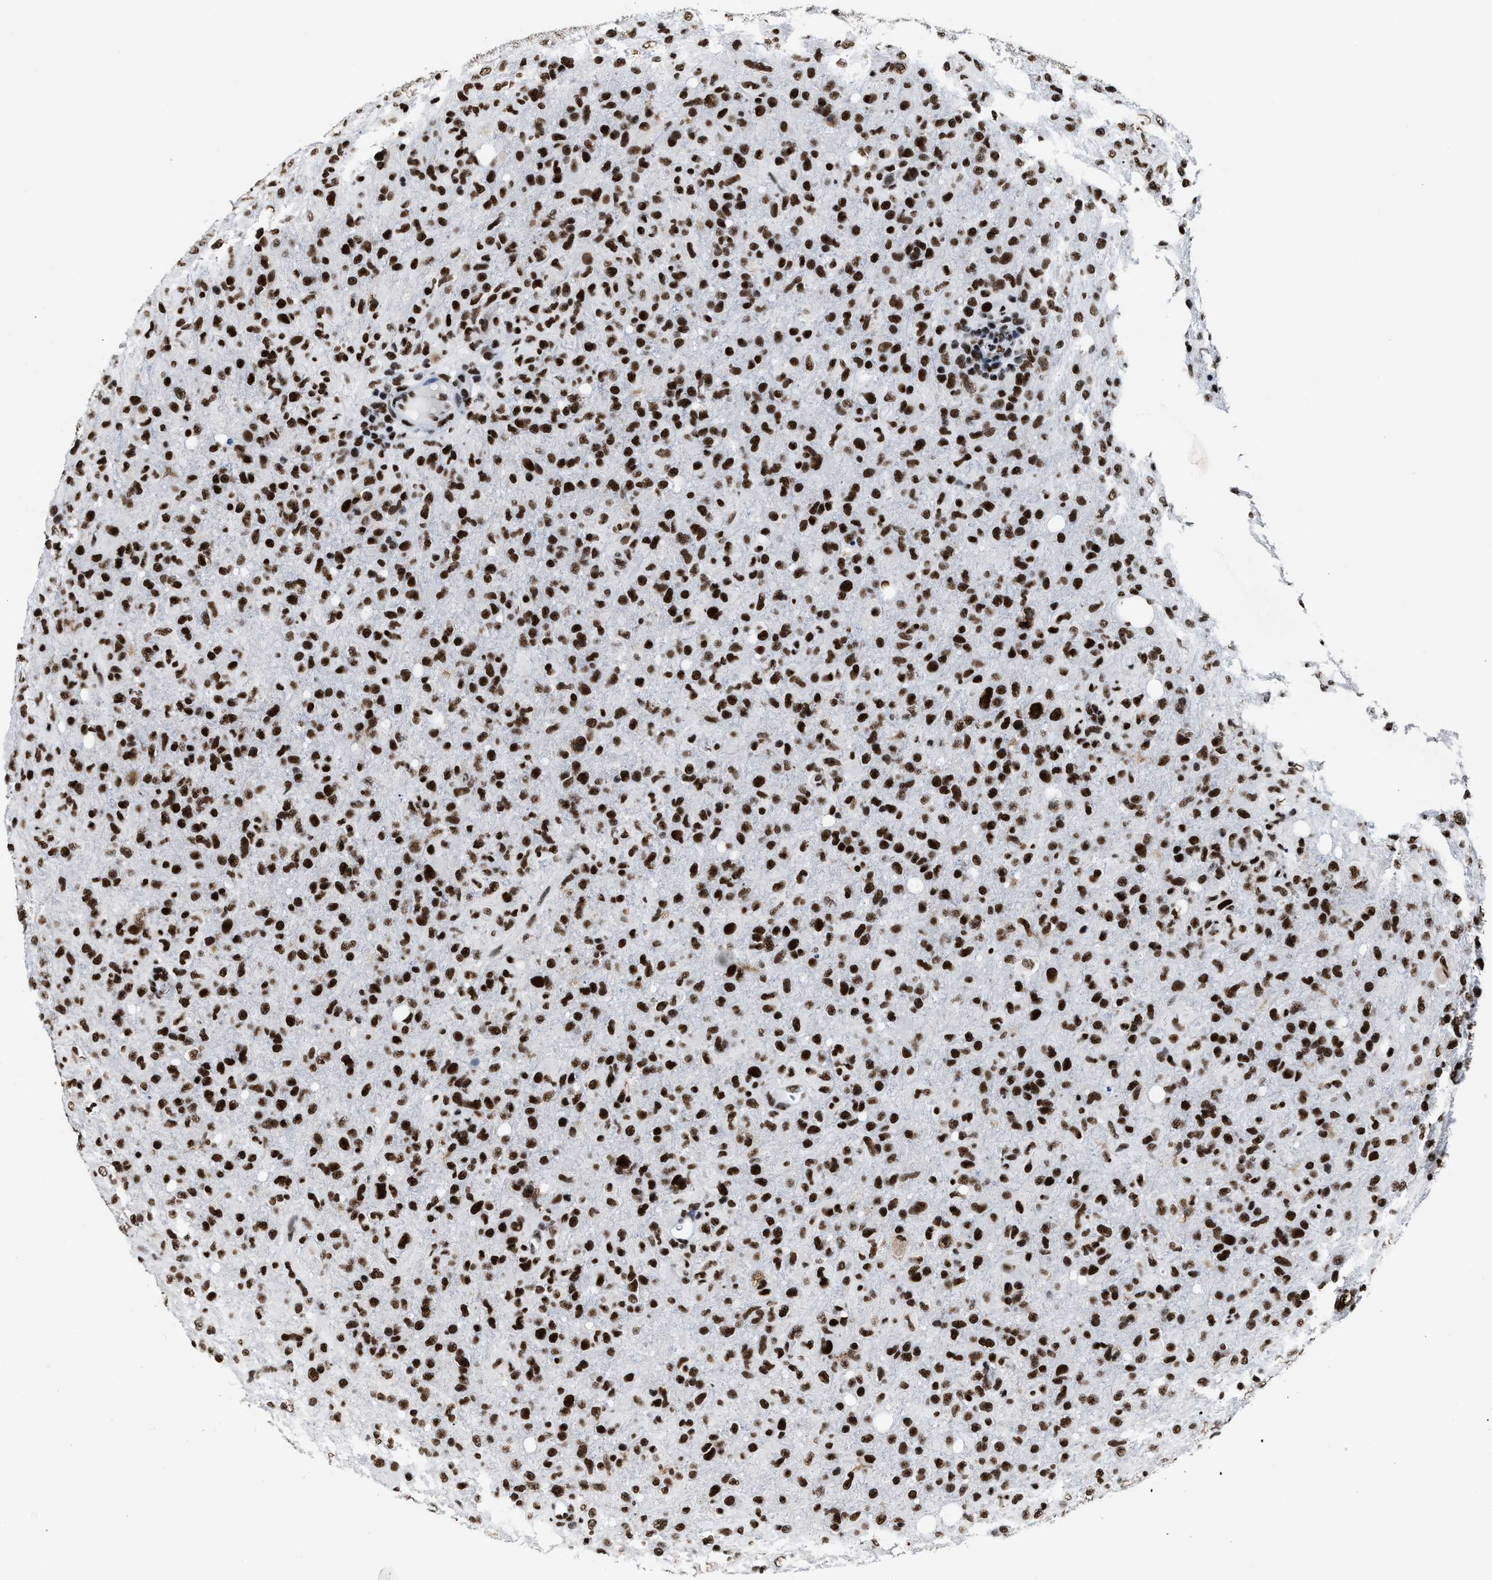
{"staining": {"intensity": "strong", "quantity": ">75%", "location": "nuclear"}, "tissue": "glioma", "cell_type": "Tumor cells", "image_type": "cancer", "snomed": [{"axis": "morphology", "description": "Glioma, malignant, High grade"}, {"axis": "topography", "description": "Brain"}], "caption": "Human malignant glioma (high-grade) stained for a protein (brown) demonstrates strong nuclear positive positivity in about >75% of tumor cells.", "gene": "SMARCC2", "patient": {"sex": "female", "age": 57}}